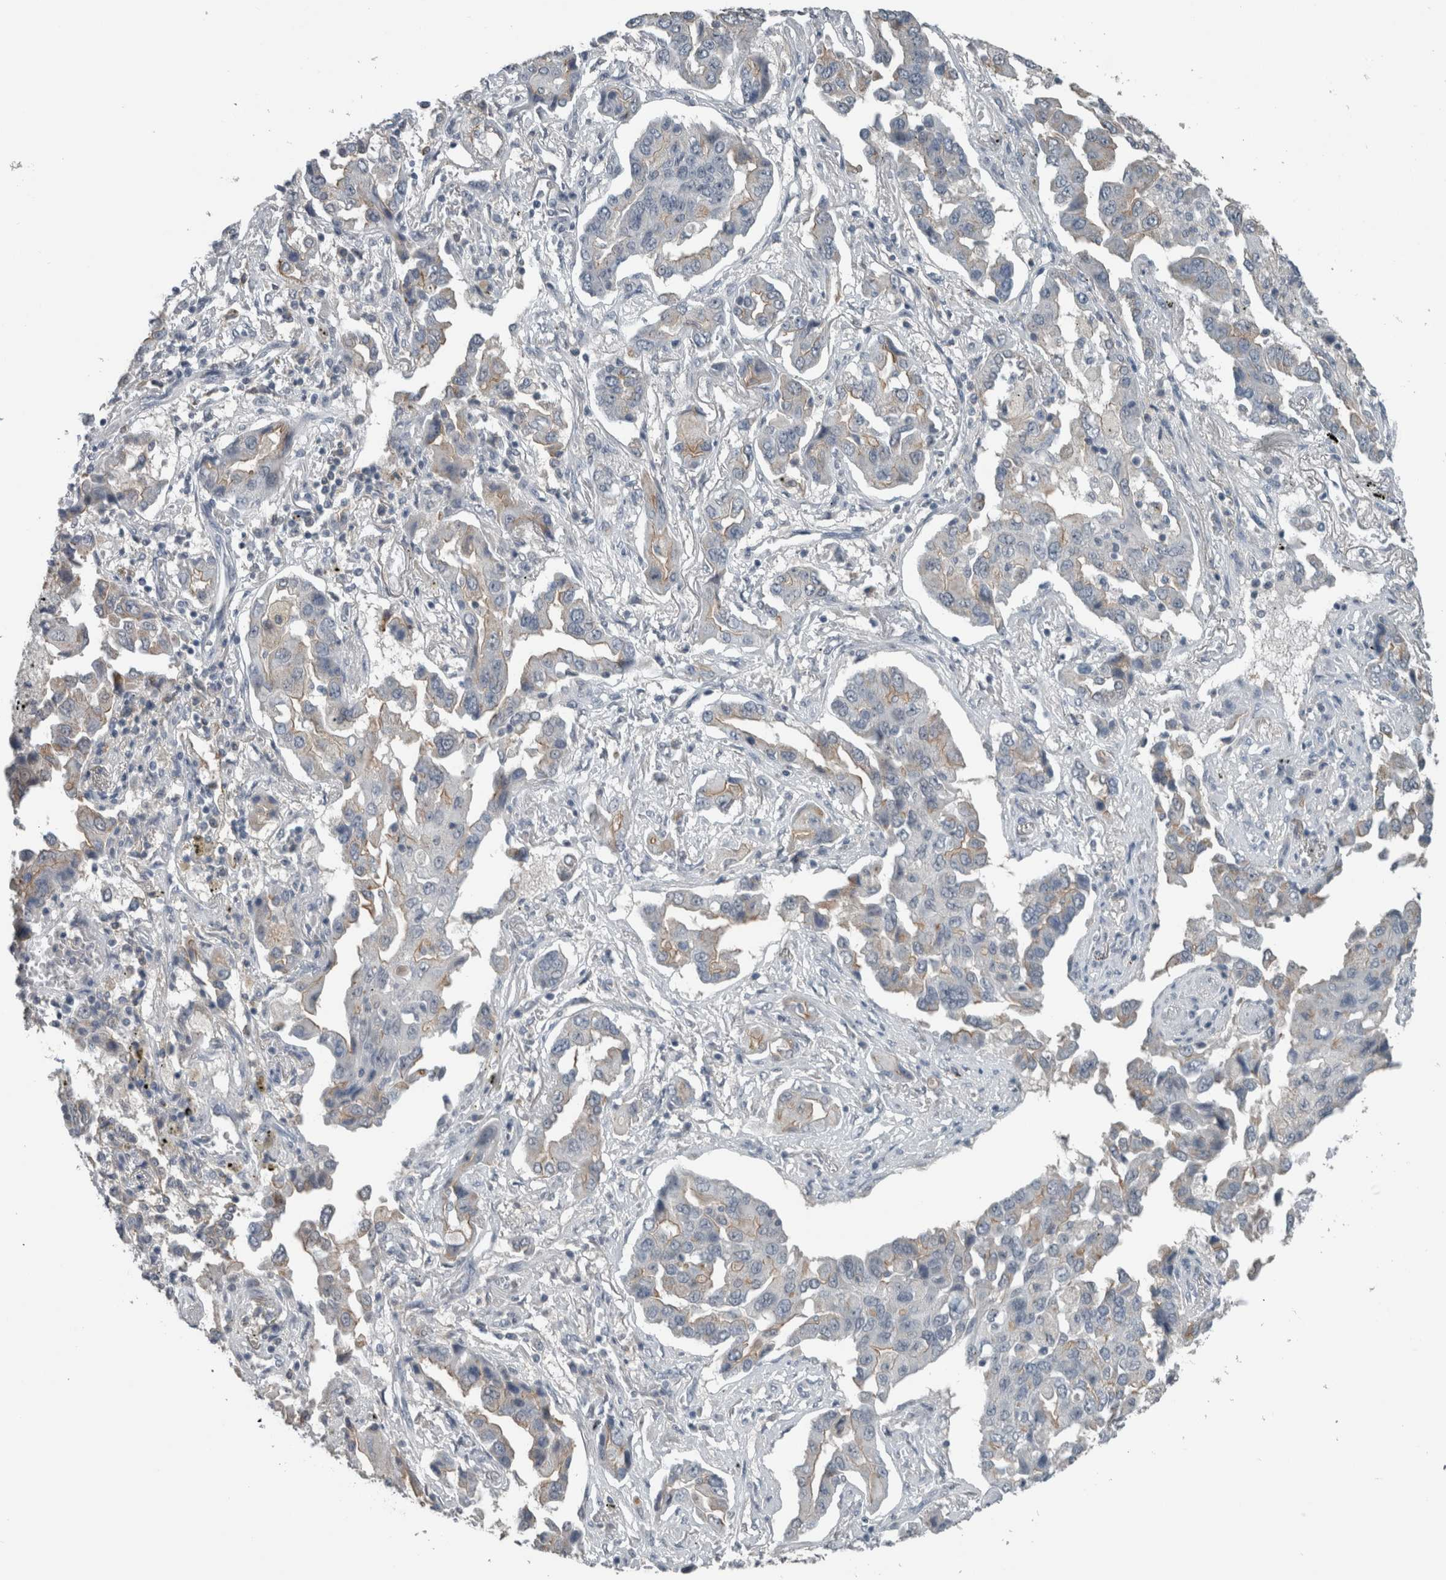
{"staining": {"intensity": "moderate", "quantity": "<25%", "location": "cytoplasmic/membranous"}, "tissue": "lung cancer", "cell_type": "Tumor cells", "image_type": "cancer", "snomed": [{"axis": "morphology", "description": "Adenocarcinoma, NOS"}, {"axis": "topography", "description": "Lung"}], "caption": "Moderate cytoplasmic/membranous staining is seen in about <25% of tumor cells in adenocarcinoma (lung).", "gene": "ACSF2", "patient": {"sex": "female", "age": 65}}